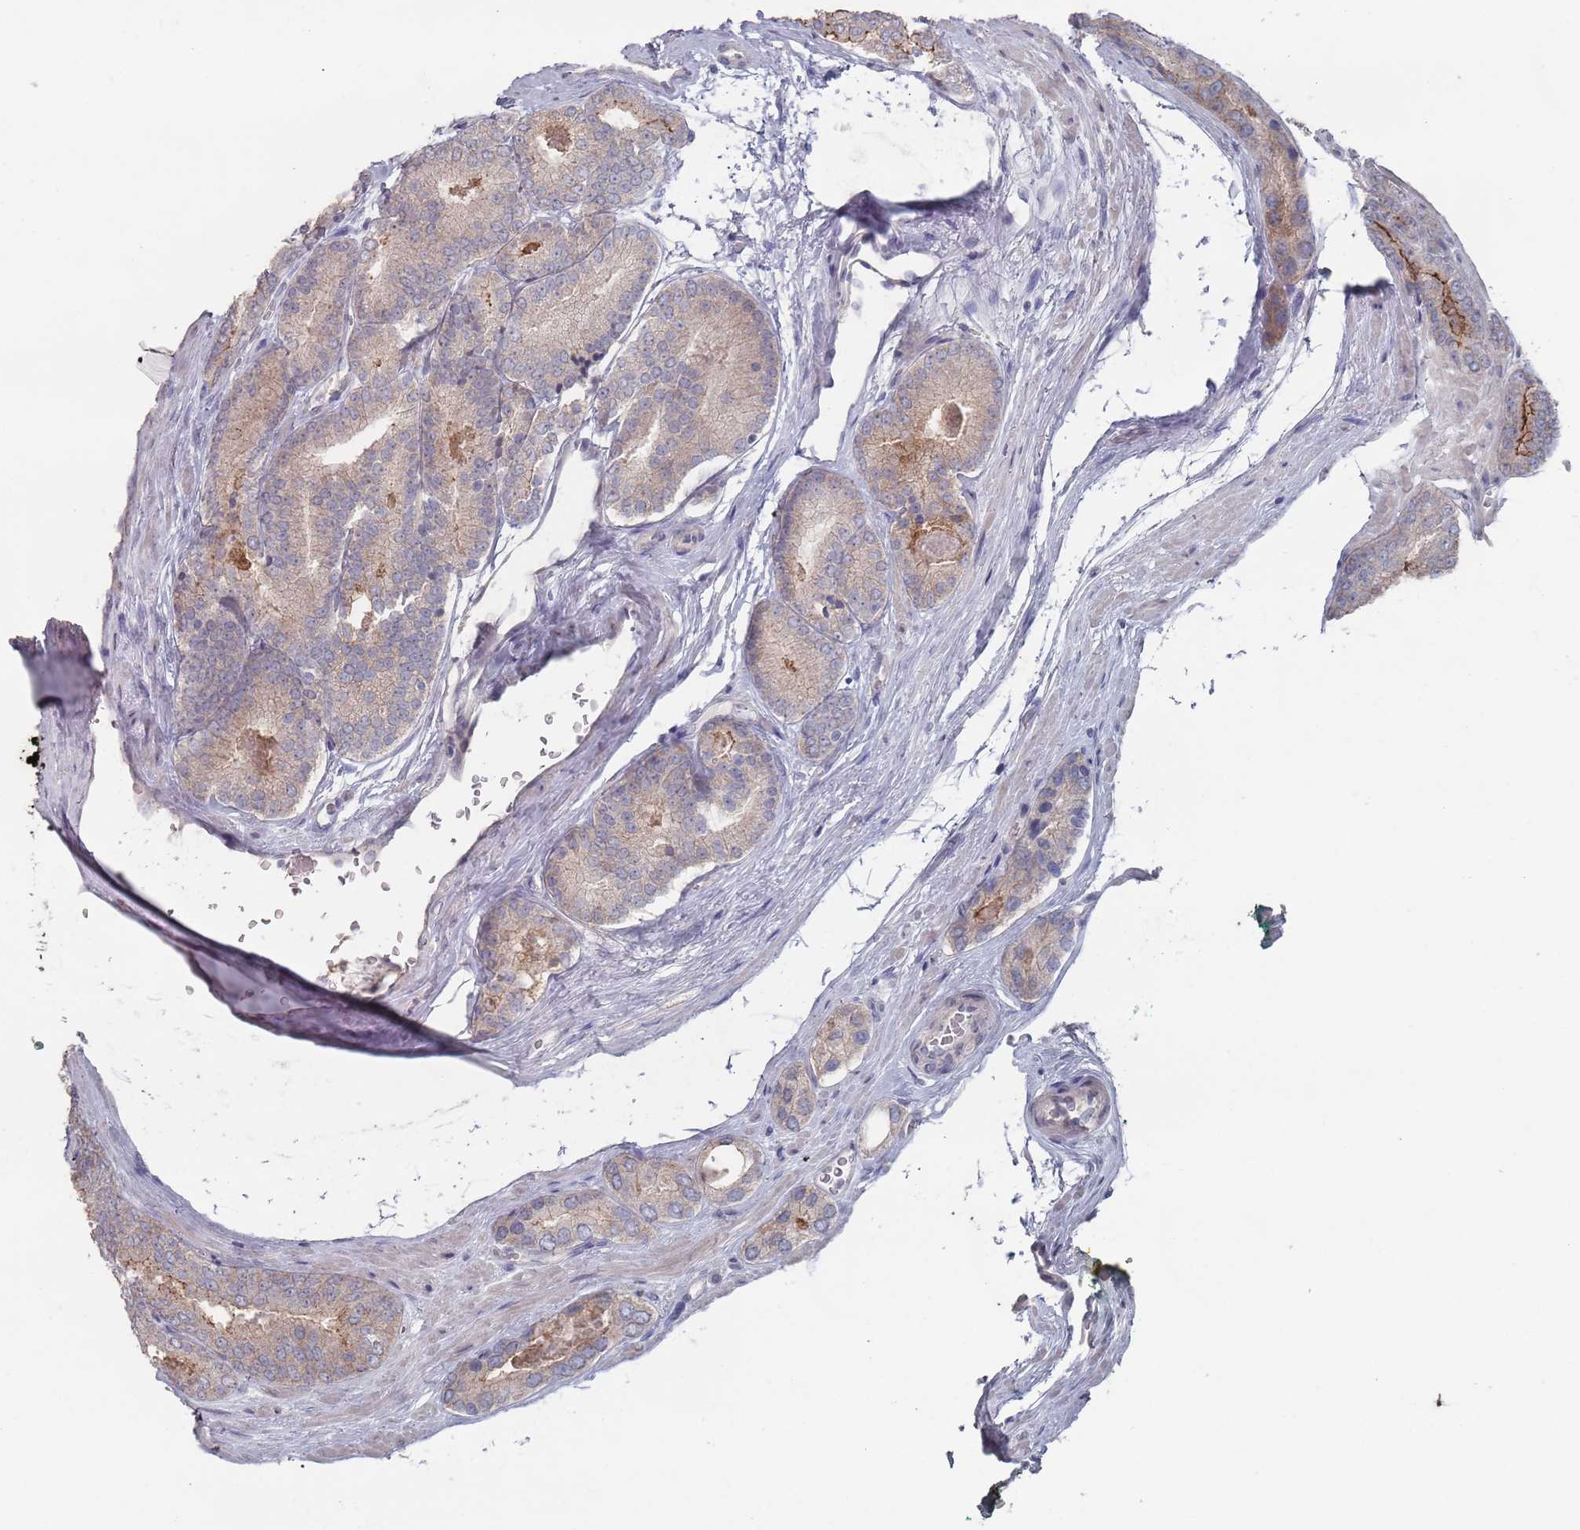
{"staining": {"intensity": "moderate", "quantity": "<25%", "location": "cytoplasmic/membranous"}, "tissue": "prostate cancer", "cell_type": "Tumor cells", "image_type": "cancer", "snomed": [{"axis": "morphology", "description": "Adenocarcinoma, High grade"}, {"axis": "topography", "description": "Prostate"}], "caption": "Prostate adenocarcinoma (high-grade) stained for a protein demonstrates moderate cytoplasmic/membranous positivity in tumor cells.", "gene": "PROM2", "patient": {"sex": "male", "age": 72}}